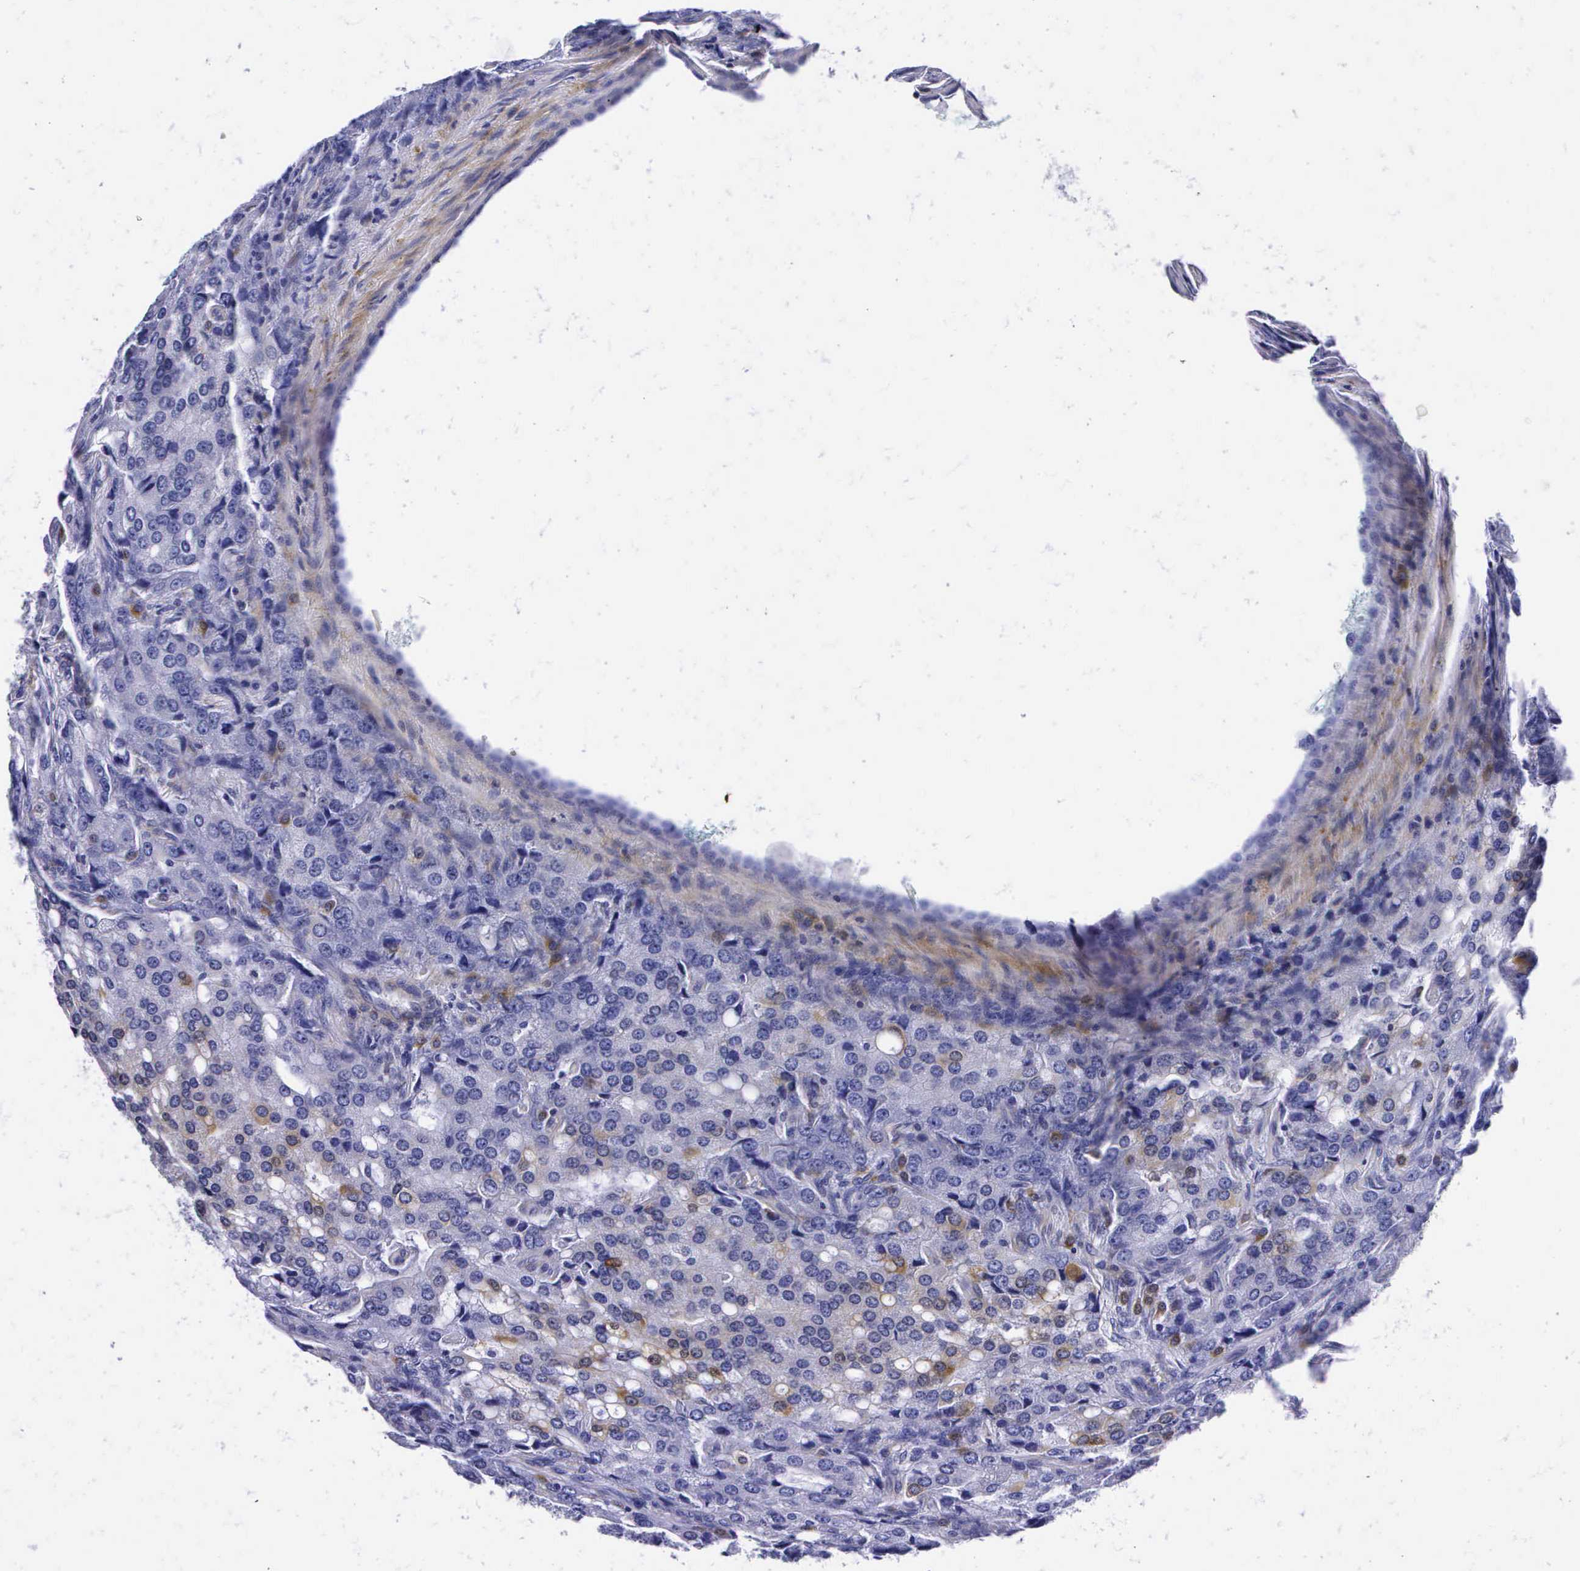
{"staining": {"intensity": "negative", "quantity": "none", "location": "none"}, "tissue": "prostate cancer", "cell_type": "Tumor cells", "image_type": "cancer", "snomed": [{"axis": "morphology", "description": "Adenocarcinoma, Medium grade"}, {"axis": "topography", "description": "Prostate"}], "caption": "Prostate cancer (adenocarcinoma (medium-grade)) was stained to show a protein in brown. There is no significant positivity in tumor cells.", "gene": "ENO2", "patient": {"sex": "male", "age": 72}}